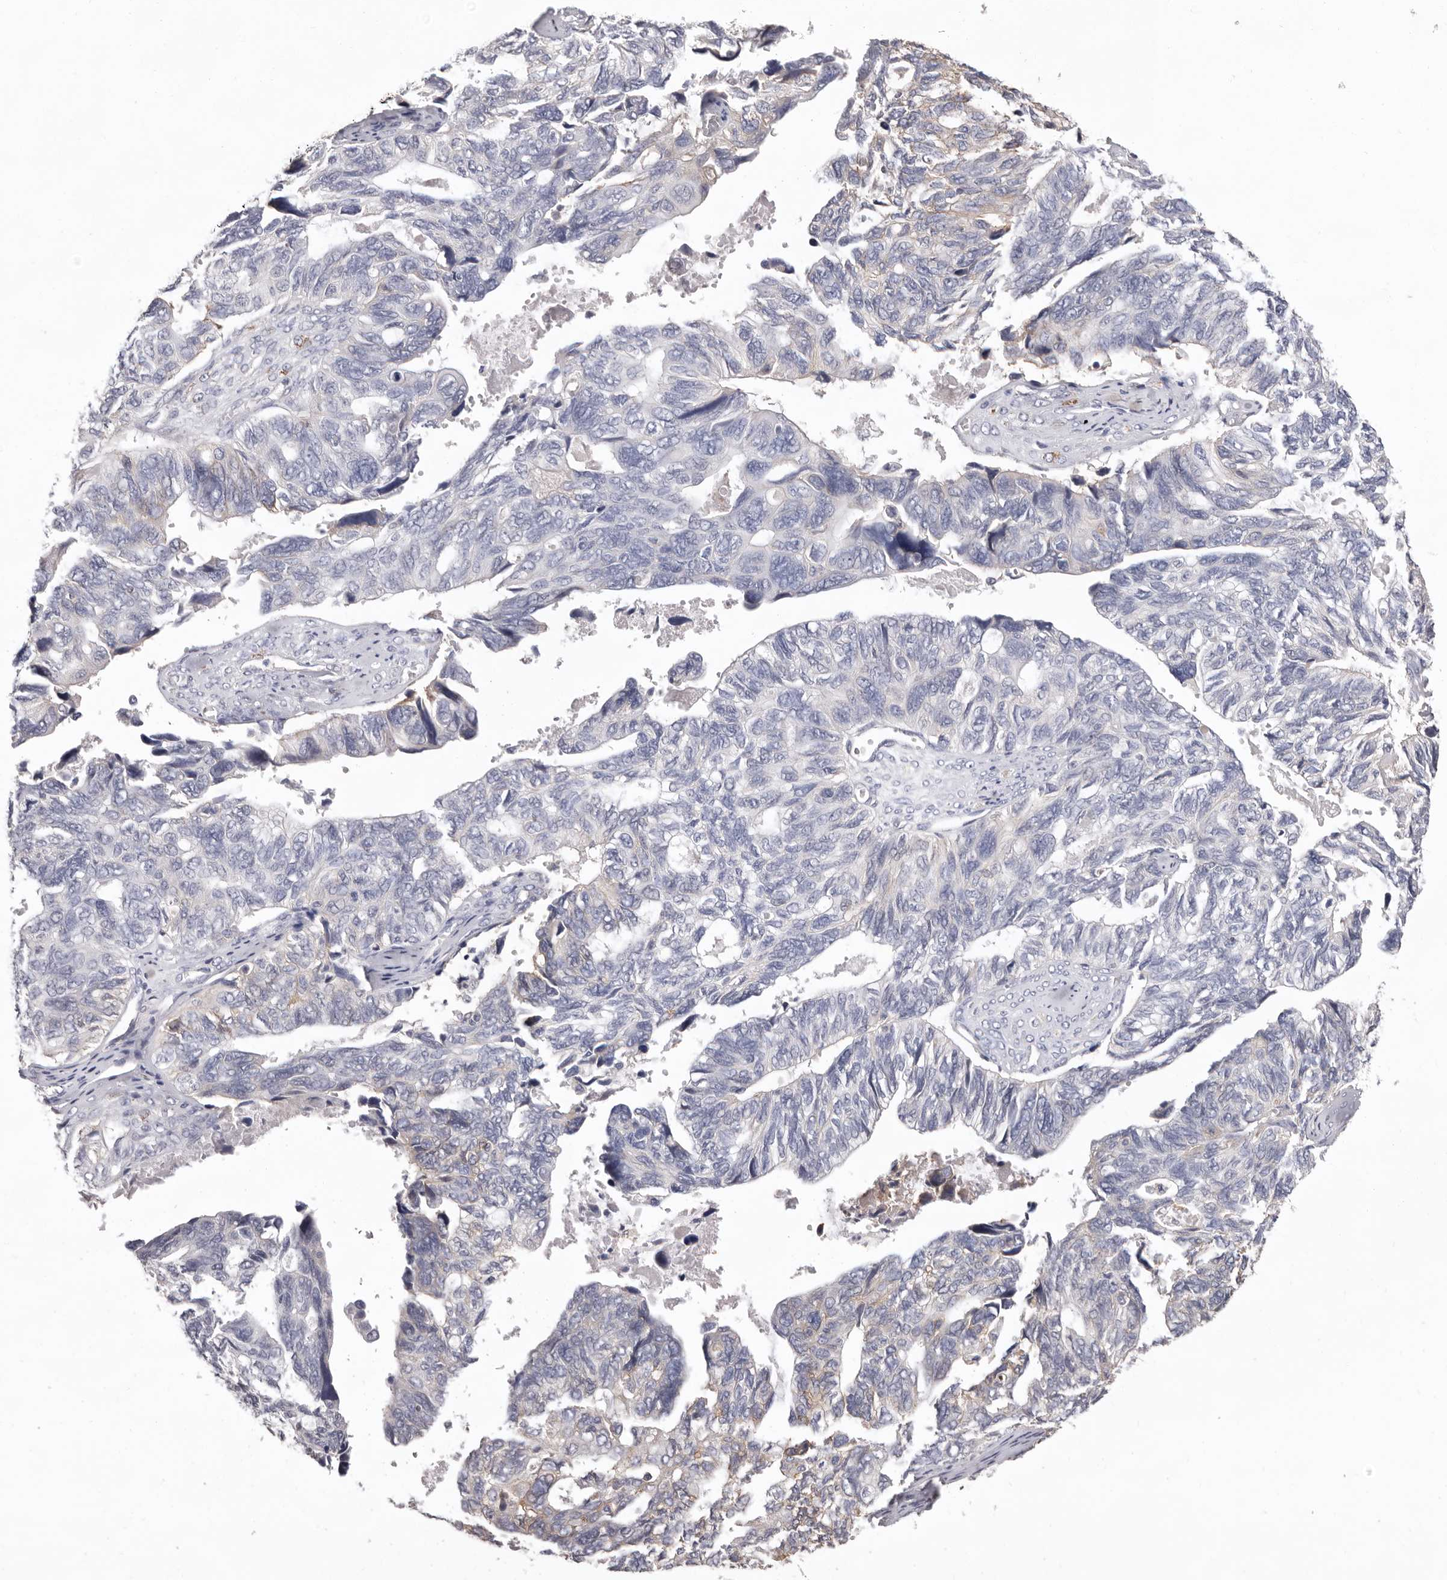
{"staining": {"intensity": "negative", "quantity": "none", "location": "none"}, "tissue": "ovarian cancer", "cell_type": "Tumor cells", "image_type": "cancer", "snomed": [{"axis": "morphology", "description": "Cystadenocarcinoma, serous, NOS"}, {"axis": "topography", "description": "Ovary"}], "caption": "DAB immunohistochemical staining of human ovarian cancer displays no significant staining in tumor cells. The staining was performed using DAB to visualize the protein expression in brown, while the nuclei were stained in blue with hematoxylin (Magnification: 20x).", "gene": "MMACHC", "patient": {"sex": "female", "age": 79}}